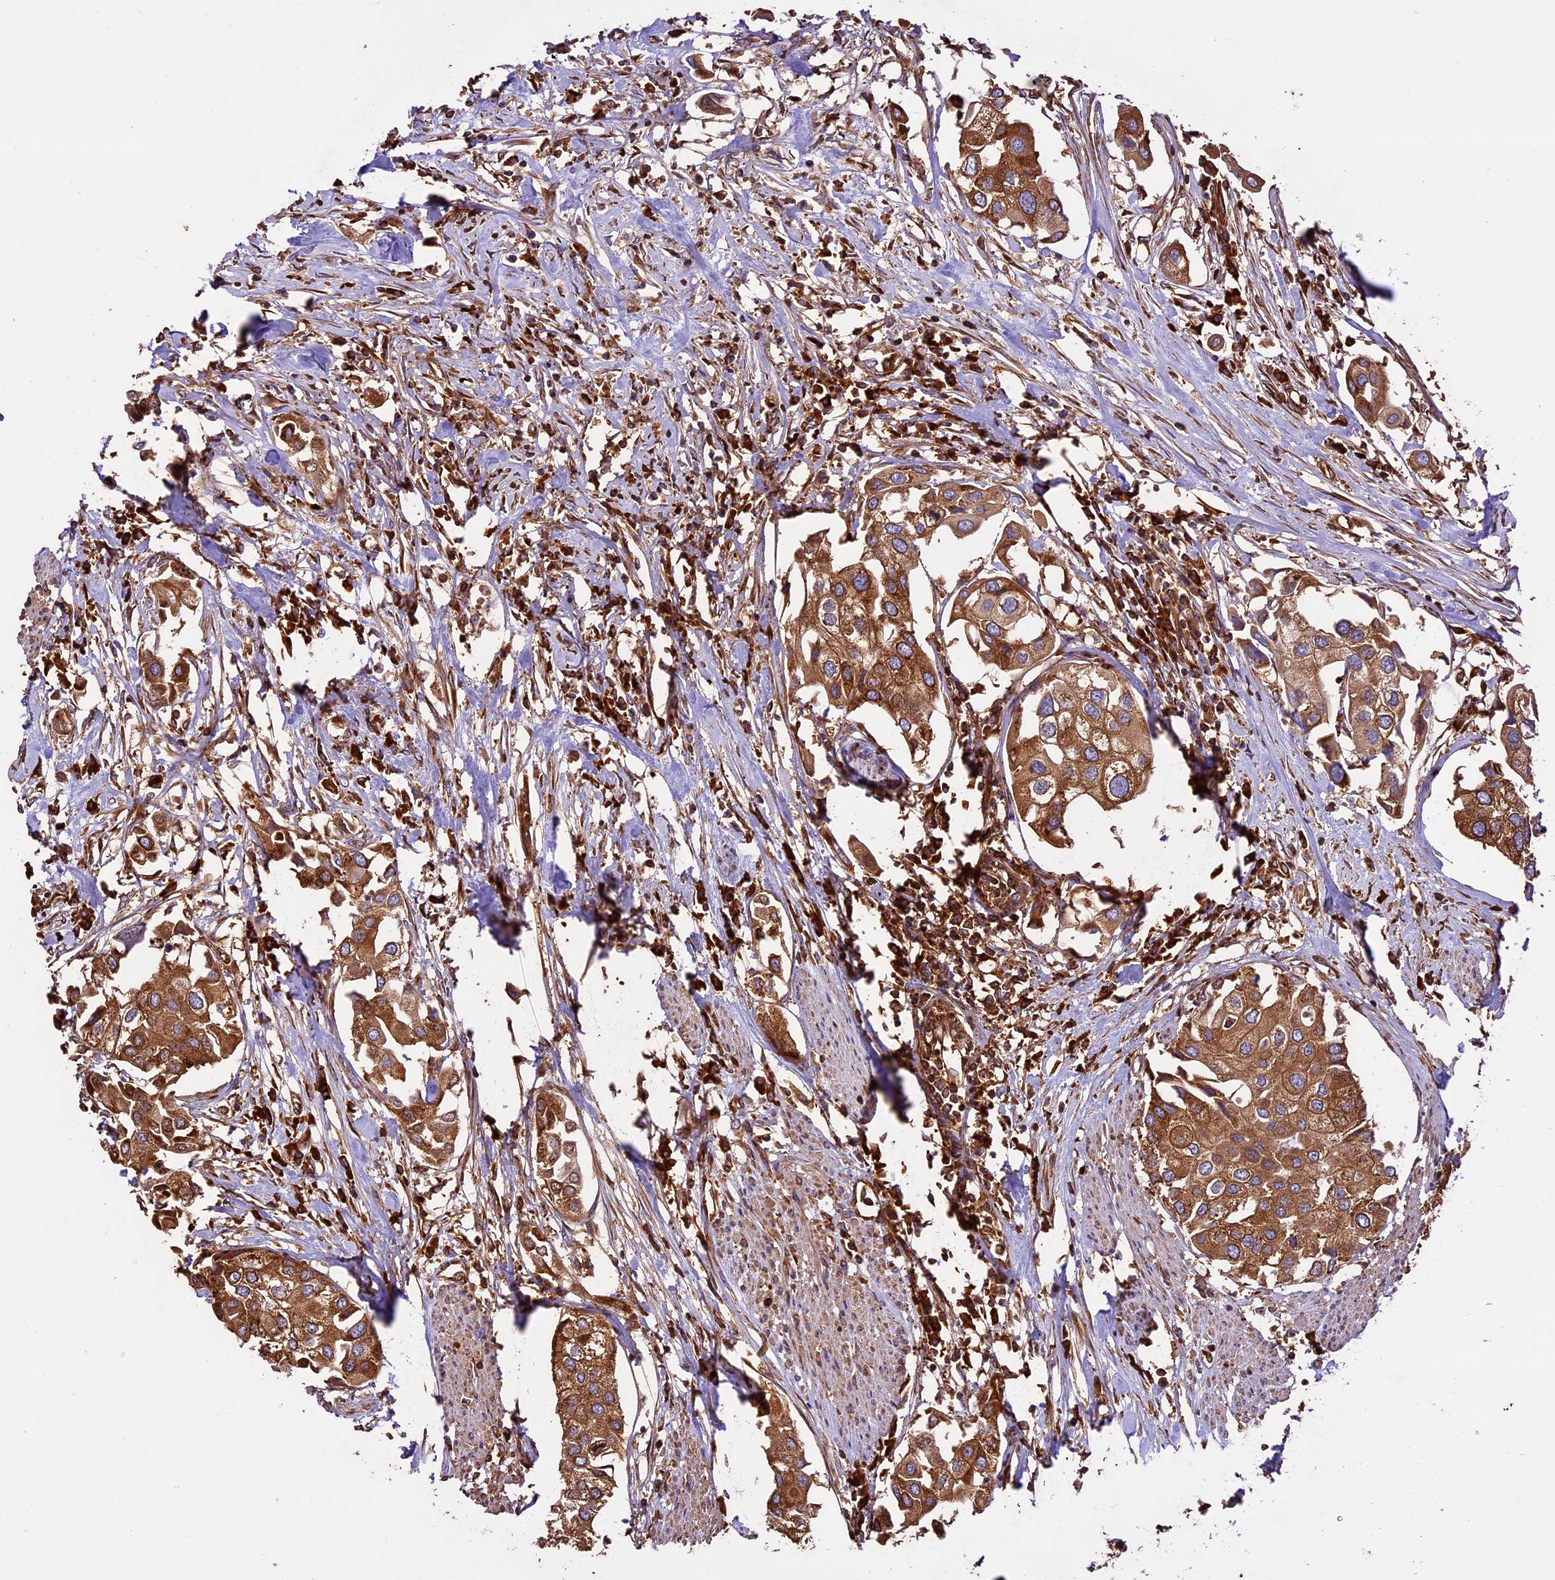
{"staining": {"intensity": "moderate", "quantity": ">75%", "location": "cytoplasmic/membranous"}, "tissue": "urothelial cancer", "cell_type": "Tumor cells", "image_type": "cancer", "snomed": [{"axis": "morphology", "description": "Urothelial carcinoma, High grade"}, {"axis": "topography", "description": "Urinary bladder"}], "caption": "A histopathology image of human high-grade urothelial carcinoma stained for a protein shows moderate cytoplasmic/membranous brown staining in tumor cells.", "gene": "KARS1", "patient": {"sex": "male", "age": 64}}